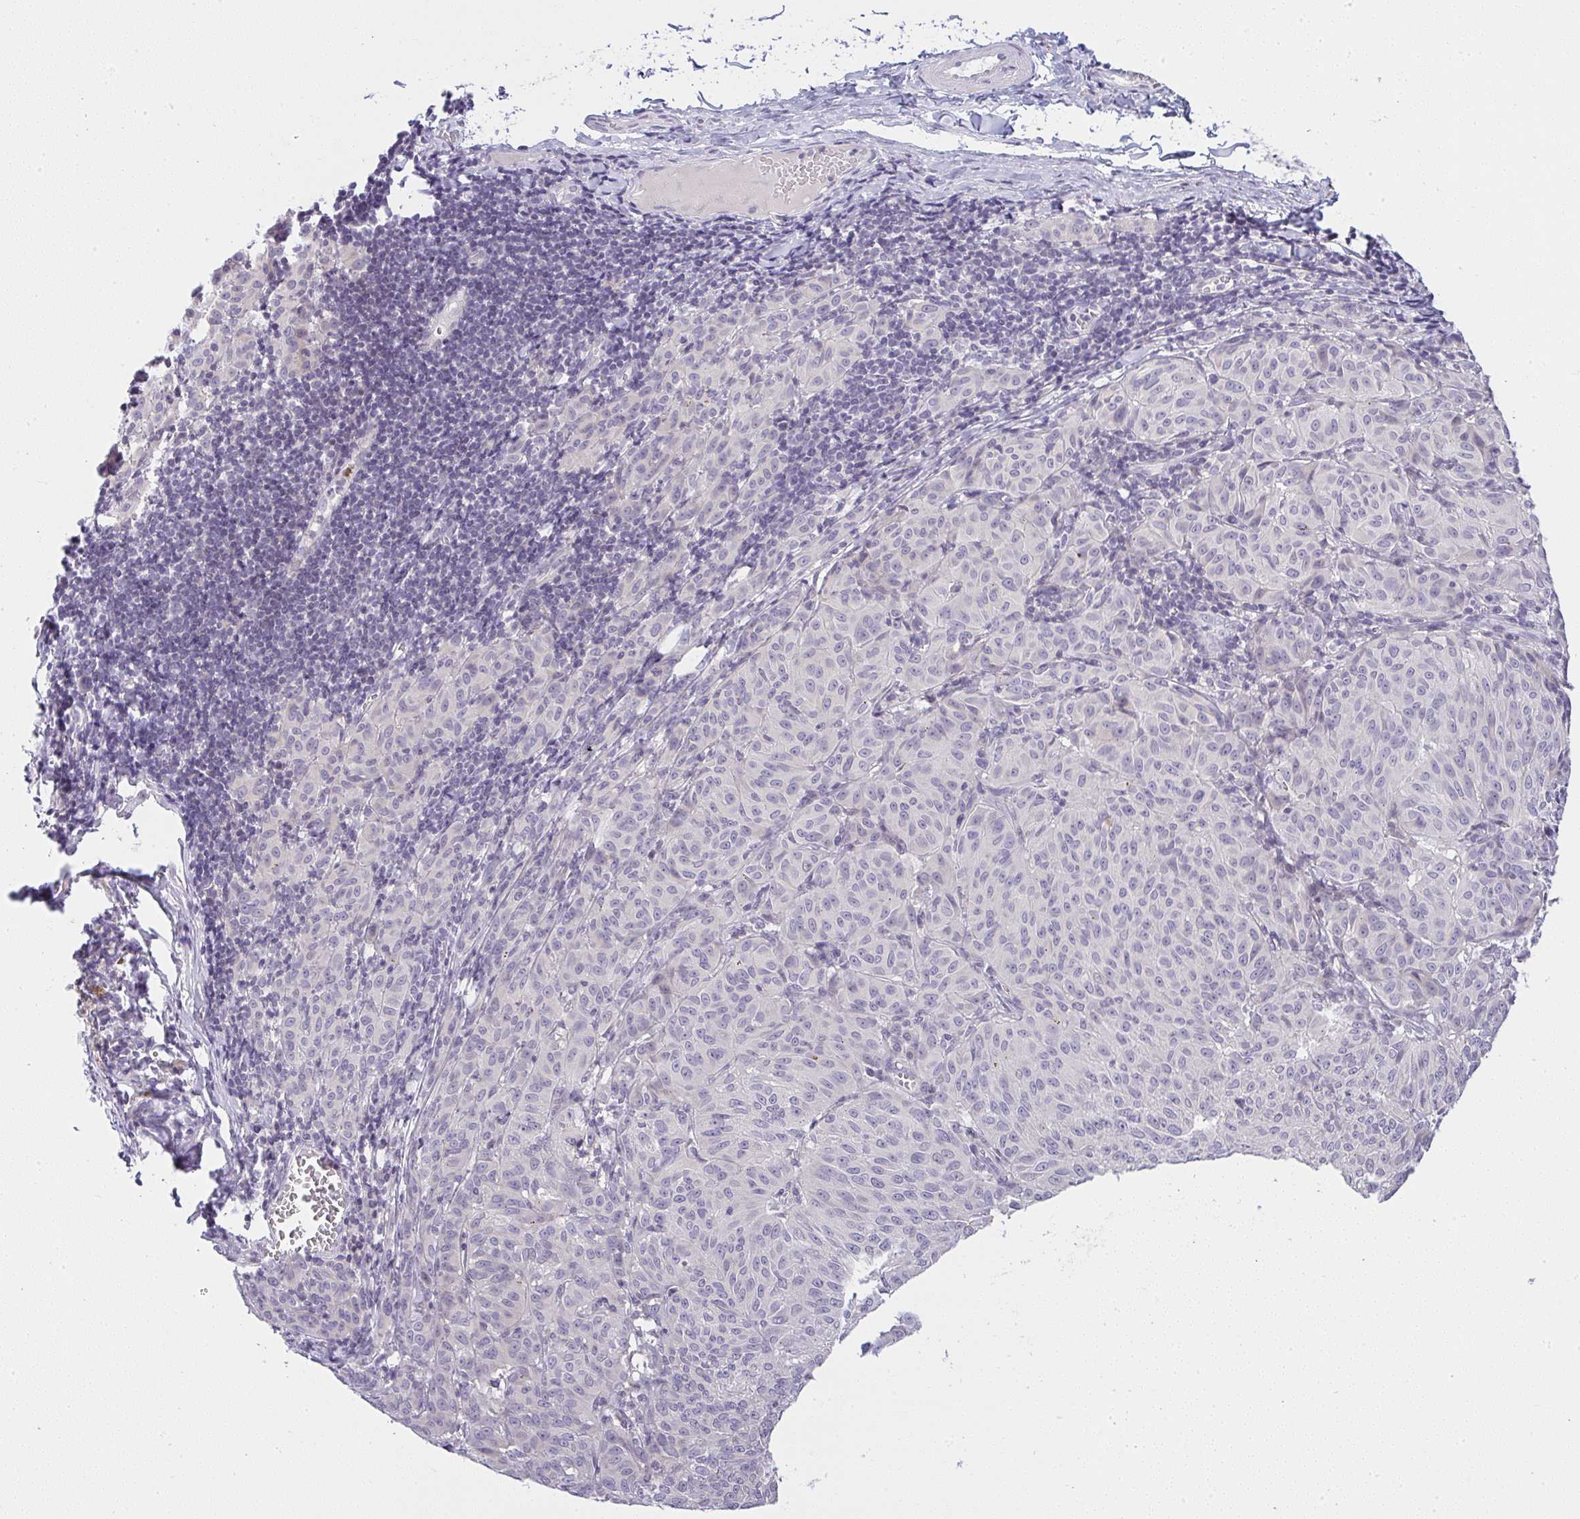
{"staining": {"intensity": "negative", "quantity": "none", "location": "none"}, "tissue": "melanoma", "cell_type": "Tumor cells", "image_type": "cancer", "snomed": [{"axis": "morphology", "description": "Malignant melanoma, NOS"}, {"axis": "topography", "description": "Skin"}], "caption": "Immunohistochemical staining of human melanoma demonstrates no significant positivity in tumor cells. The staining is performed using DAB (3,3'-diaminobenzidine) brown chromogen with nuclei counter-stained in using hematoxylin.", "gene": "CACNA1S", "patient": {"sex": "female", "age": 72}}